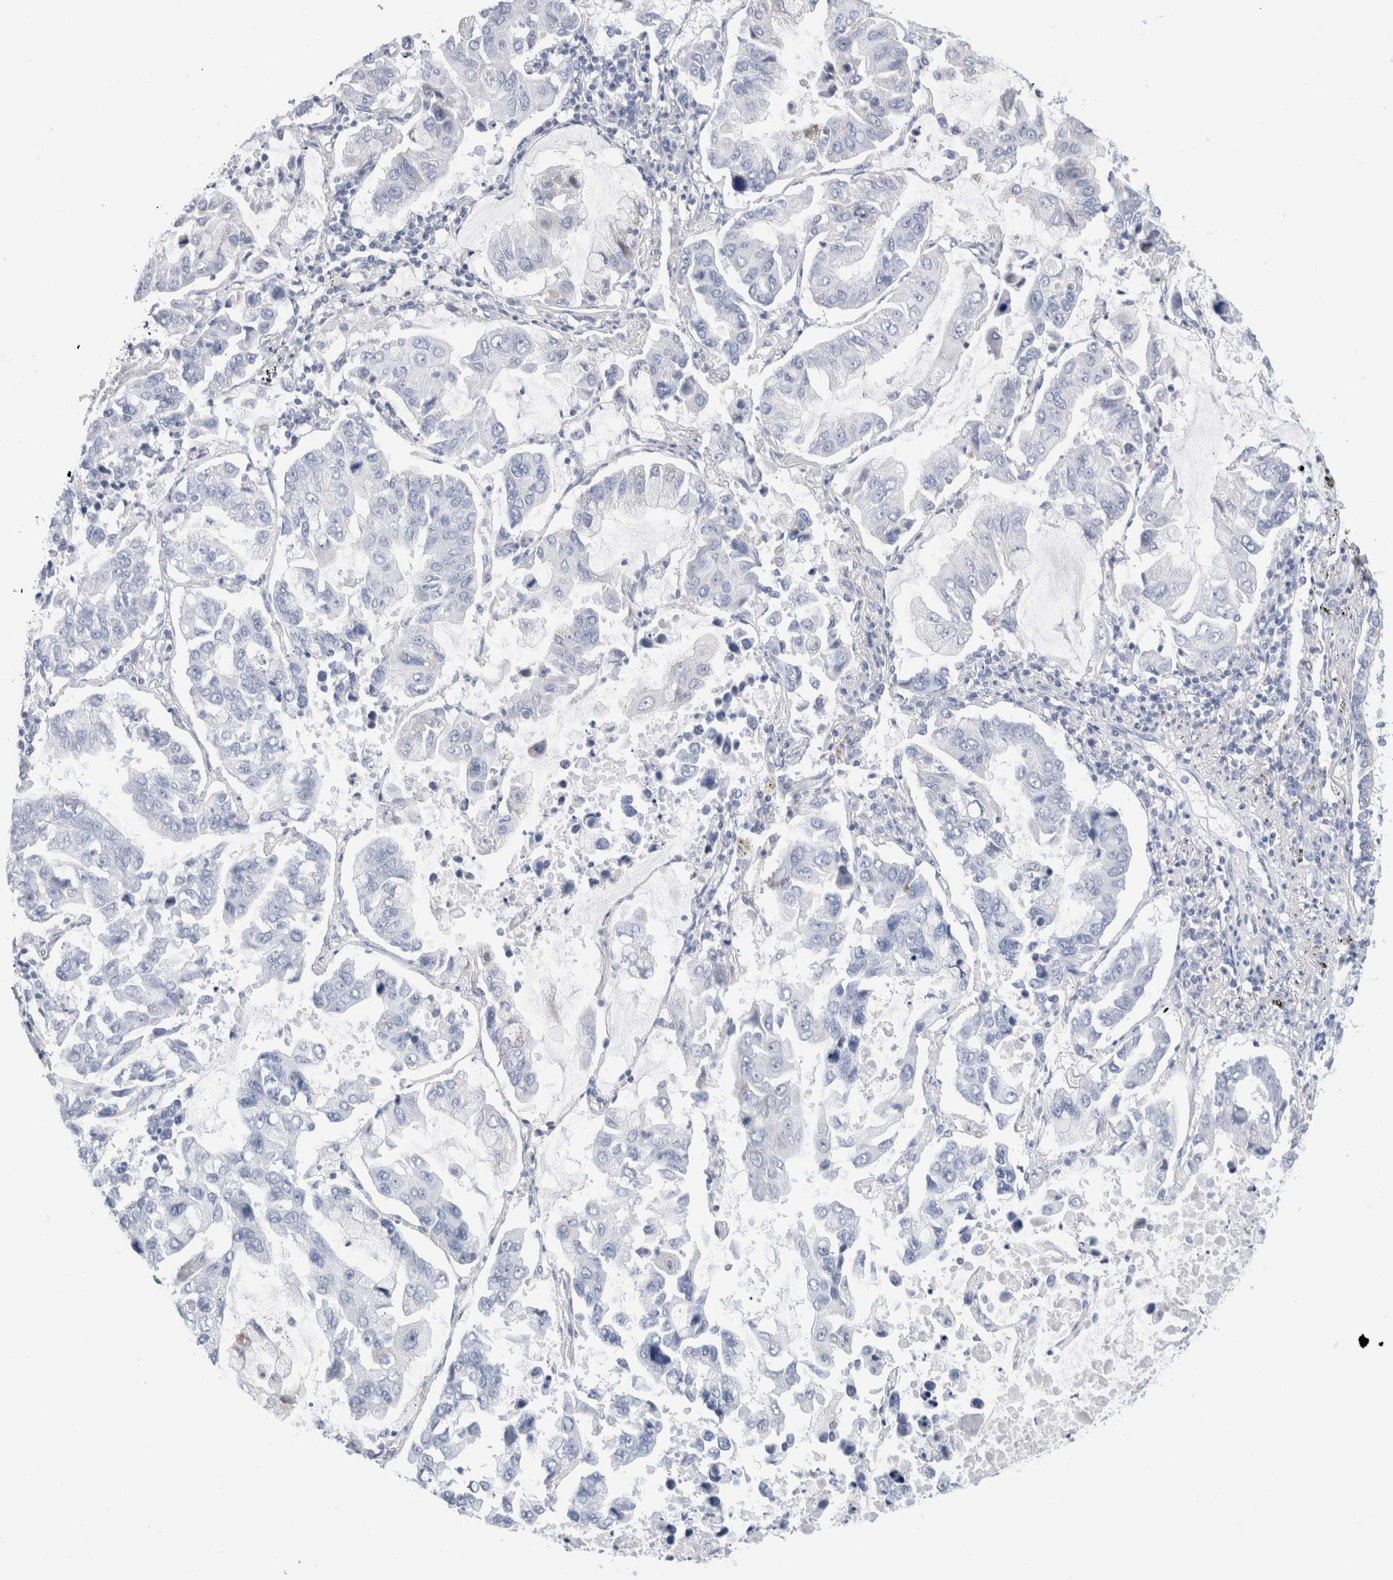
{"staining": {"intensity": "negative", "quantity": "none", "location": "none"}, "tissue": "lung cancer", "cell_type": "Tumor cells", "image_type": "cancer", "snomed": [{"axis": "morphology", "description": "Adenocarcinoma, NOS"}, {"axis": "topography", "description": "Lung"}], "caption": "Lung adenocarcinoma stained for a protein using immunohistochemistry demonstrates no positivity tumor cells.", "gene": "ECHDC2", "patient": {"sex": "male", "age": 64}}